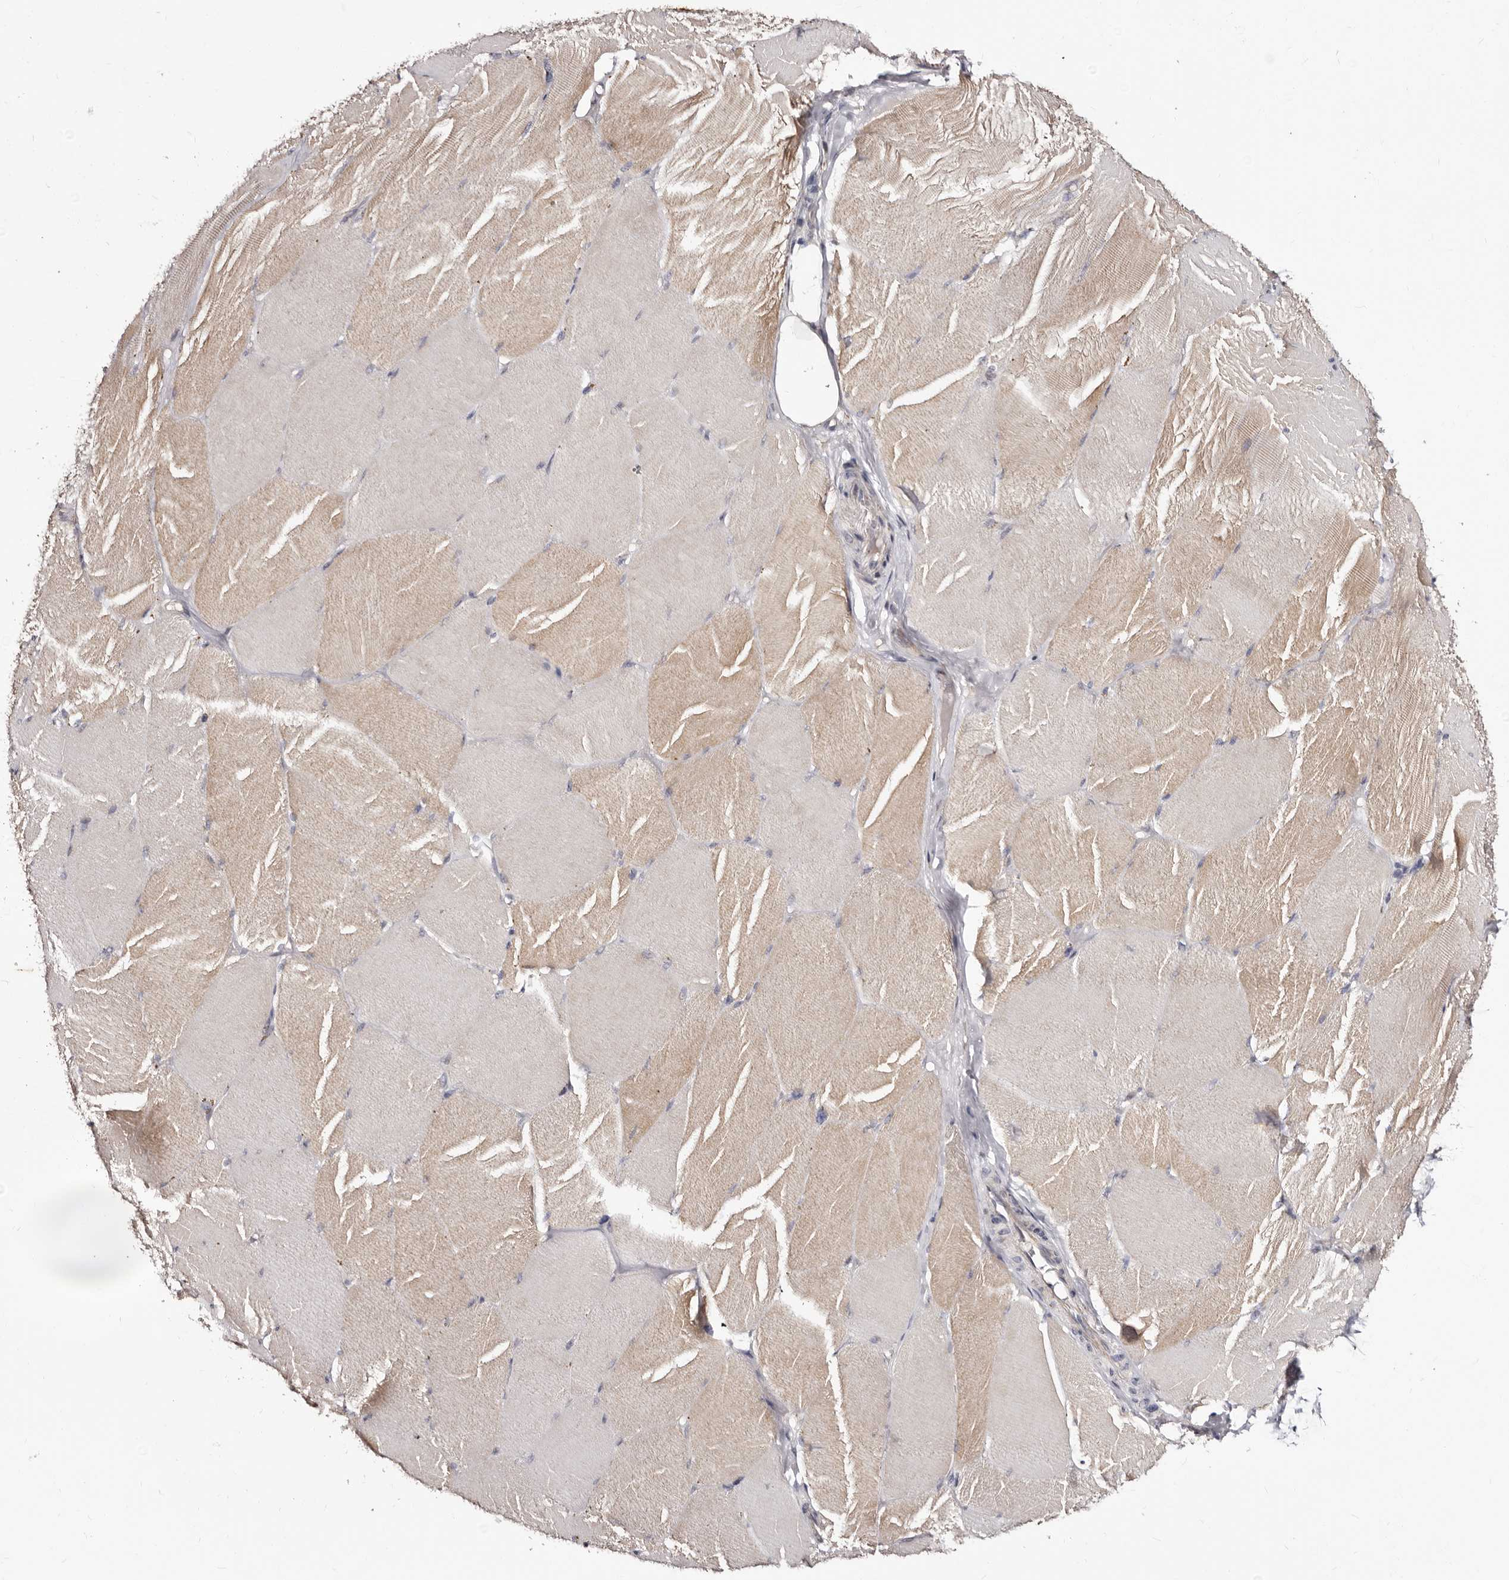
{"staining": {"intensity": "weak", "quantity": ">75%", "location": "cytoplasmic/membranous"}, "tissue": "skeletal muscle", "cell_type": "Myocytes", "image_type": "normal", "snomed": [{"axis": "morphology", "description": "Normal tissue, NOS"}, {"axis": "topography", "description": "Skin"}, {"axis": "topography", "description": "Skeletal muscle"}], "caption": "A brown stain highlights weak cytoplasmic/membranous expression of a protein in myocytes of benign human skeletal muscle.", "gene": "PTAFR", "patient": {"sex": "male", "age": 83}}